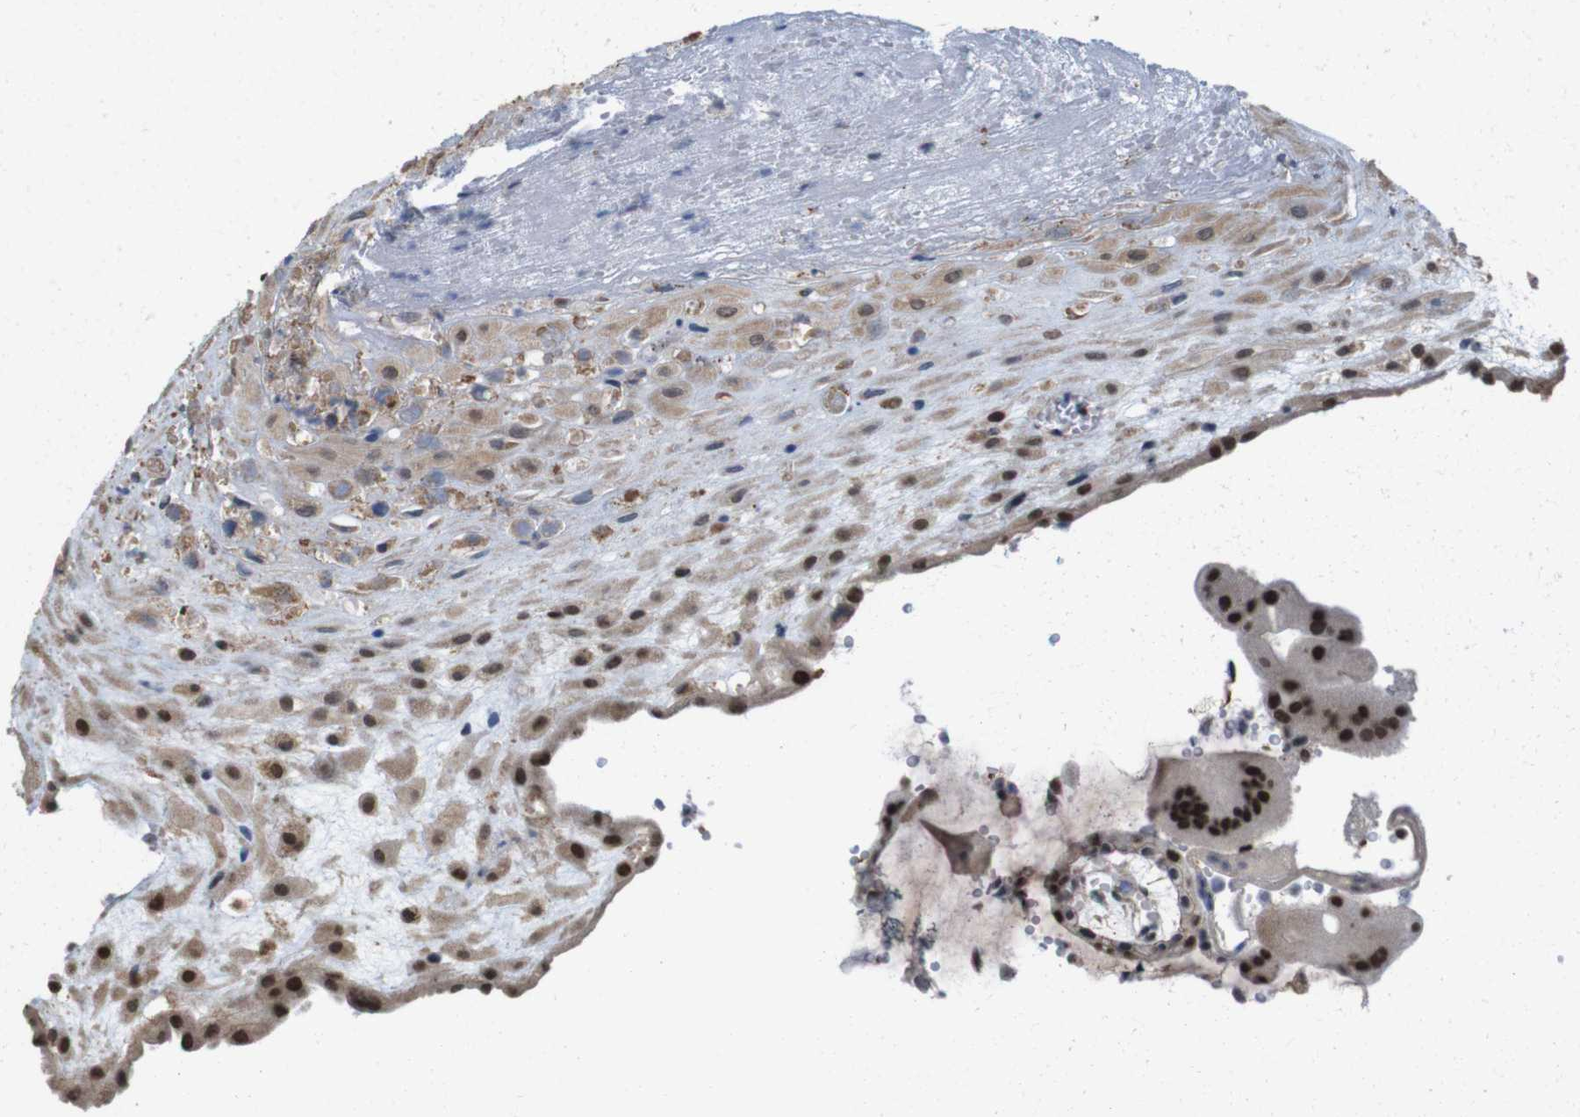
{"staining": {"intensity": "strong", "quantity": ">75%", "location": "cytoplasmic/membranous,nuclear"}, "tissue": "placenta", "cell_type": "Decidual cells", "image_type": "normal", "snomed": [{"axis": "morphology", "description": "Normal tissue, NOS"}, {"axis": "topography", "description": "Placenta"}], "caption": "Placenta stained with immunohistochemistry (IHC) exhibits strong cytoplasmic/membranous,nuclear expression in approximately >75% of decidual cells. The staining is performed using DAB brown chromogen to label protein expression. The nuclei are counter-stained blue using hematoxylin.", "gene": "PNMA8A", "patient": {"sex": "female", "age": 18}}